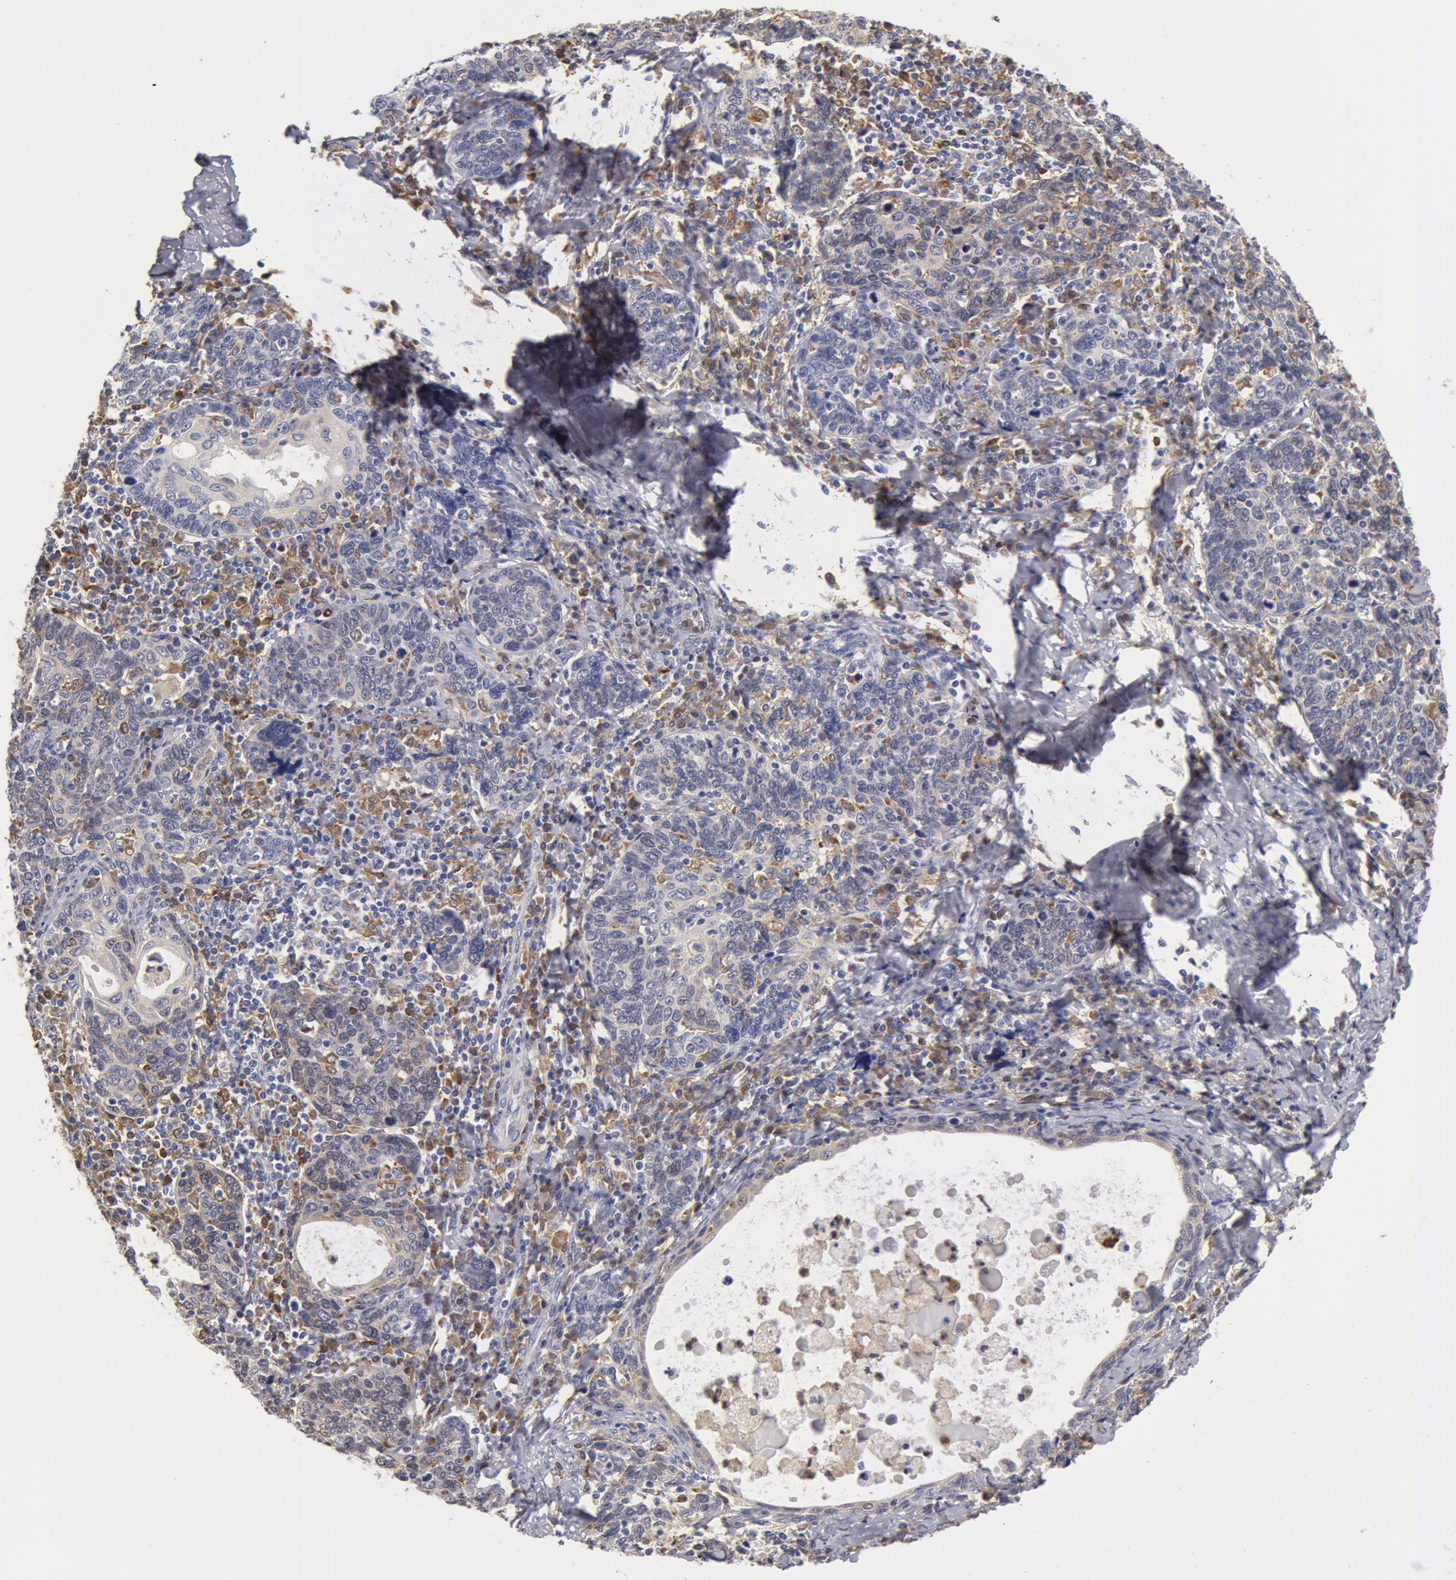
{"staining": {"intensity": "weak", "quantity": "<25%", "location": "cytoplasmic/membranous"}, "tissue": "cervical cancer", "cell_type": "Tumor cells", "image_type": "cancer", "snomed": [{"axis": "morphology", "description": "Squamous cell carcinoma, NOS"}, {"axis": "topography", "description": "Cervix"}], "caption": "Immunohistochemistry (IHC) of human cervical cancer exhibits no staining in tumor cells.", "gene": "SYK", "patient": {"sex": "female", "age": 41}}